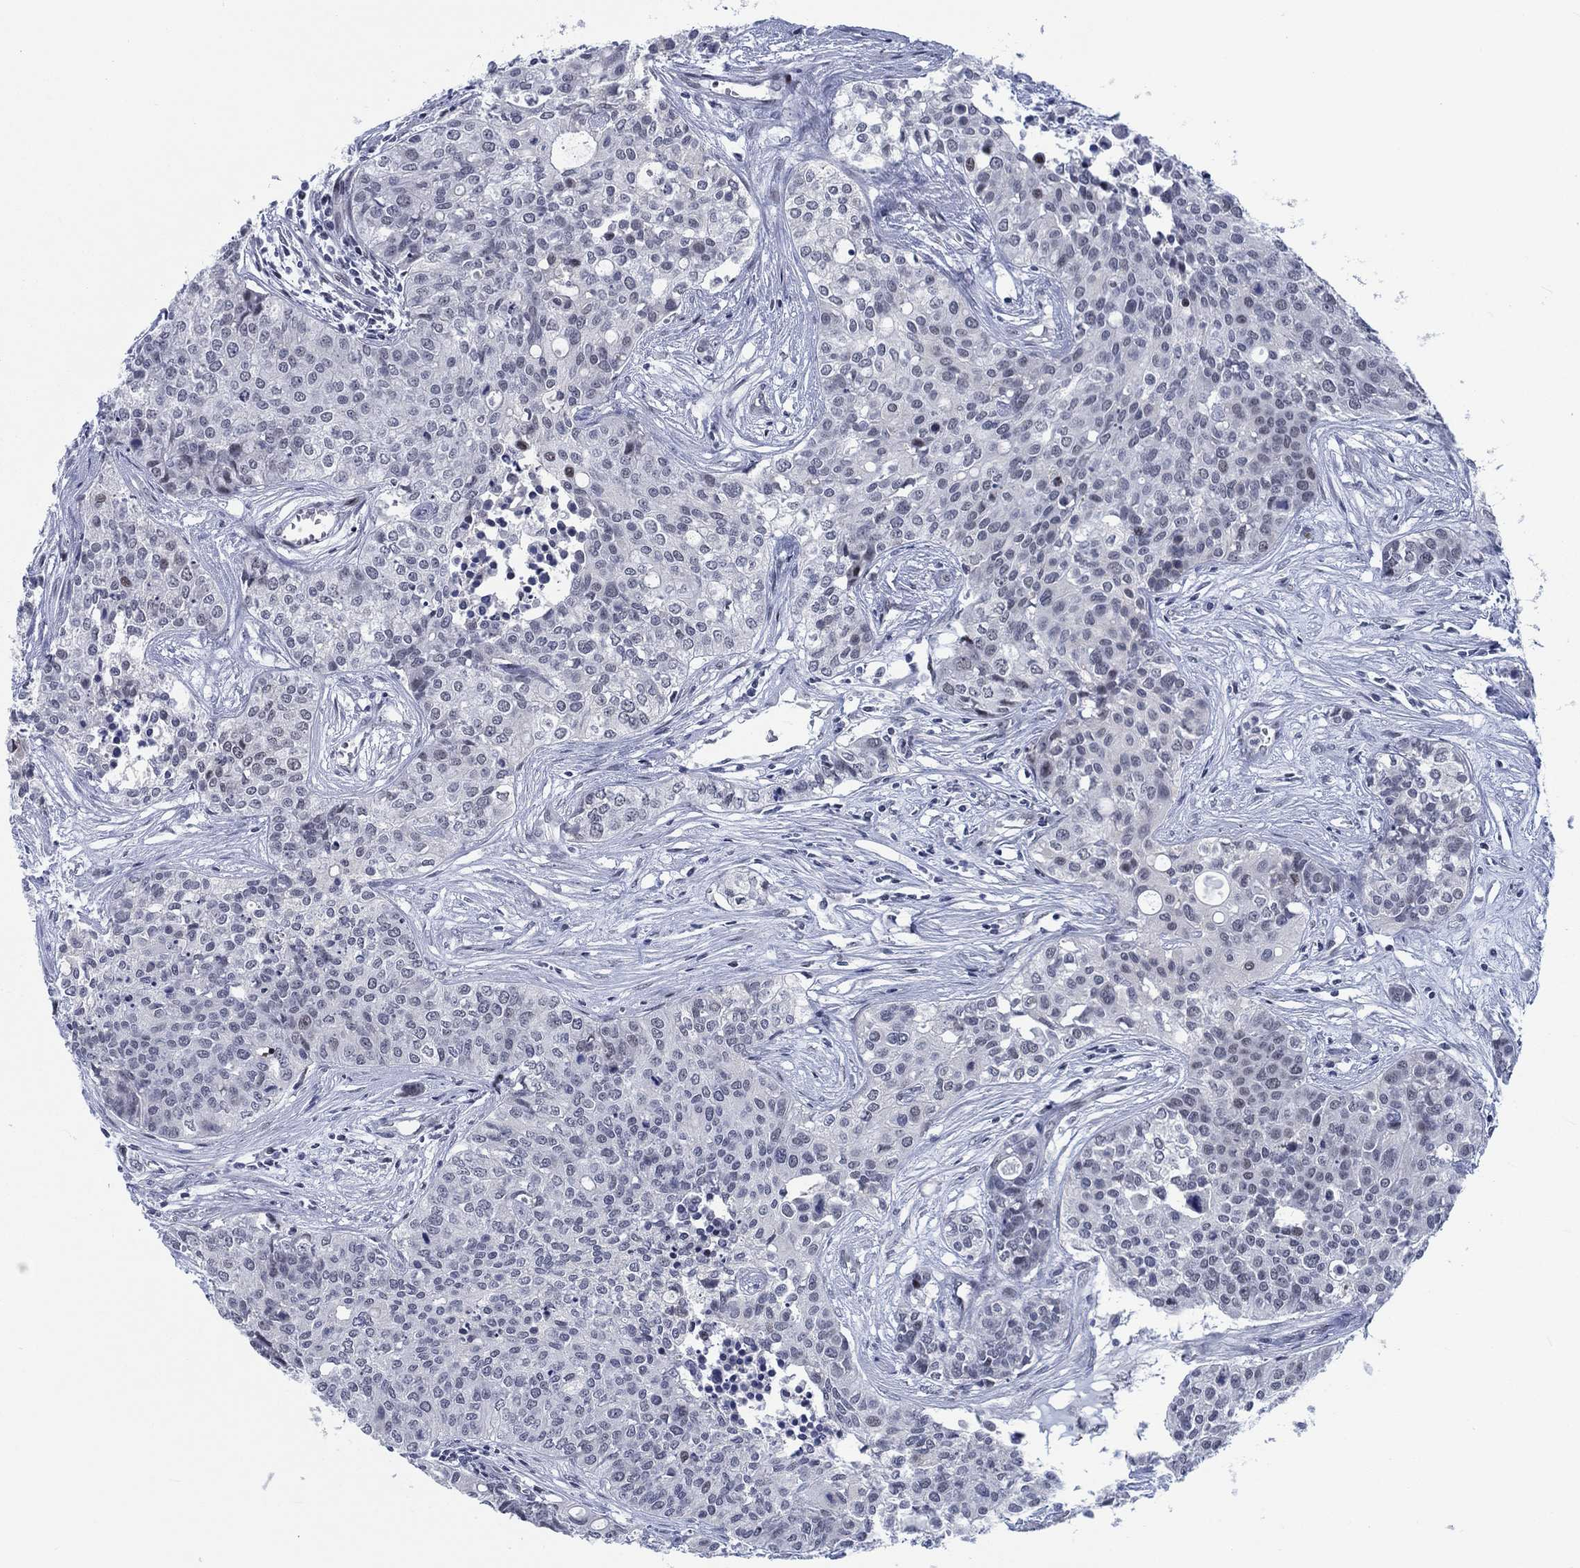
{"staining": {"intensity": "negative", "quantity": "none", "location": "none"}, "tissue": "carcinoid", "cell_type": "Tumor cells", "image_type": "cancer", "snomed": [{"axis": "morphology", "description": "Carcinoid, malignant, NOS"}, {"axis": "topography", "description": "Colon"}], "caption": "The photomicrograph exhibits no staining of tumor cells in malignant carcinoid.", "gene": "NEU3", "patient": {"sex": "male", "age": 81}}